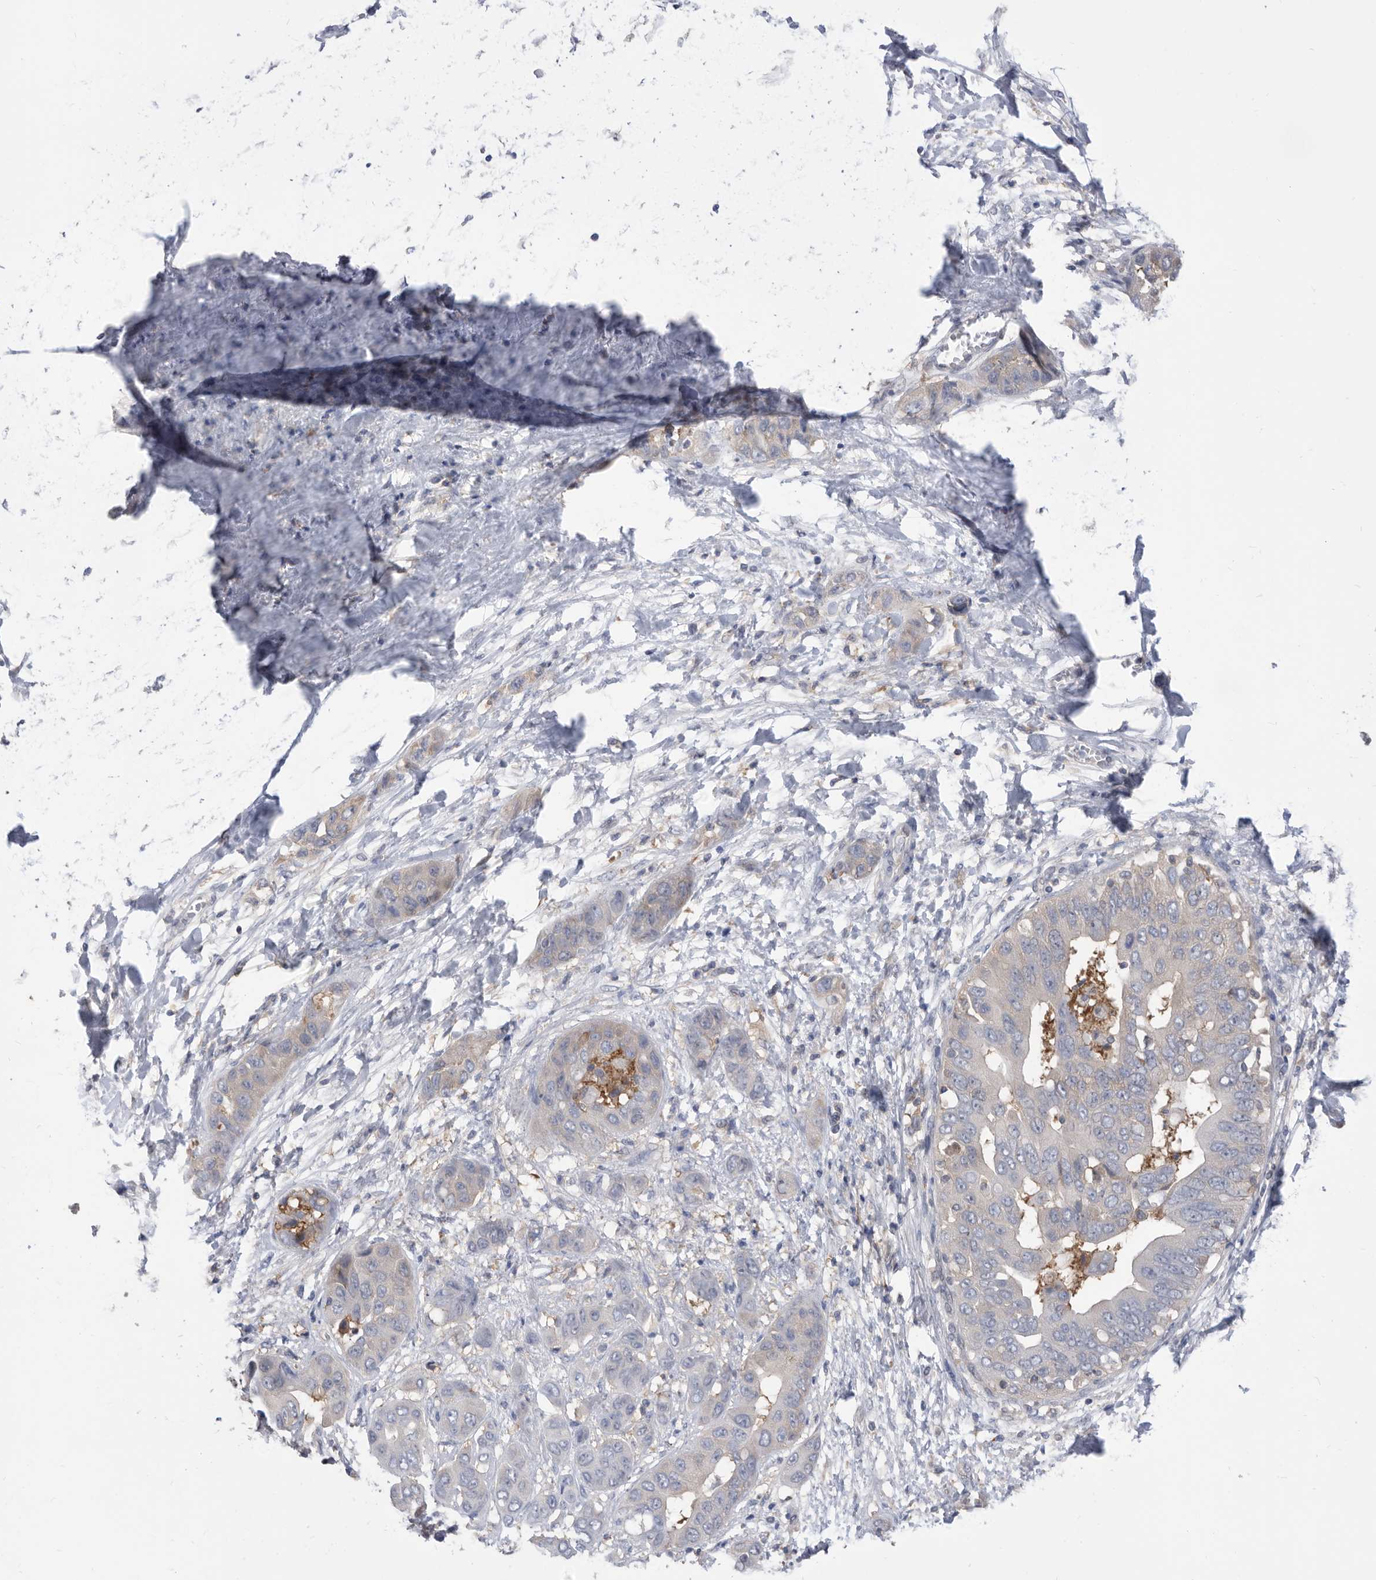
{"staining": {"intensity": "negative", "quantity": "none", "location": "none"}, "tissue": "liver cancer", "cell_type": "Tumor cells", "image_type": "cancer", "snomed": [{"axis": "morphology", "description": "Cholangiocarcinoma"}, {"axis": "topography", "description": "Liver"}], "caption": "DAB immunohistochemical staining of human liver cancer reveals no significant expression in tumor cells. The staining is performed using DAB (3,3'-diaminobenzidine) brown chromogen with nuclei counter-stained in using hematoxylin.", "gene": "CCT4", "patient": {"sex": "female", "age": 52}}